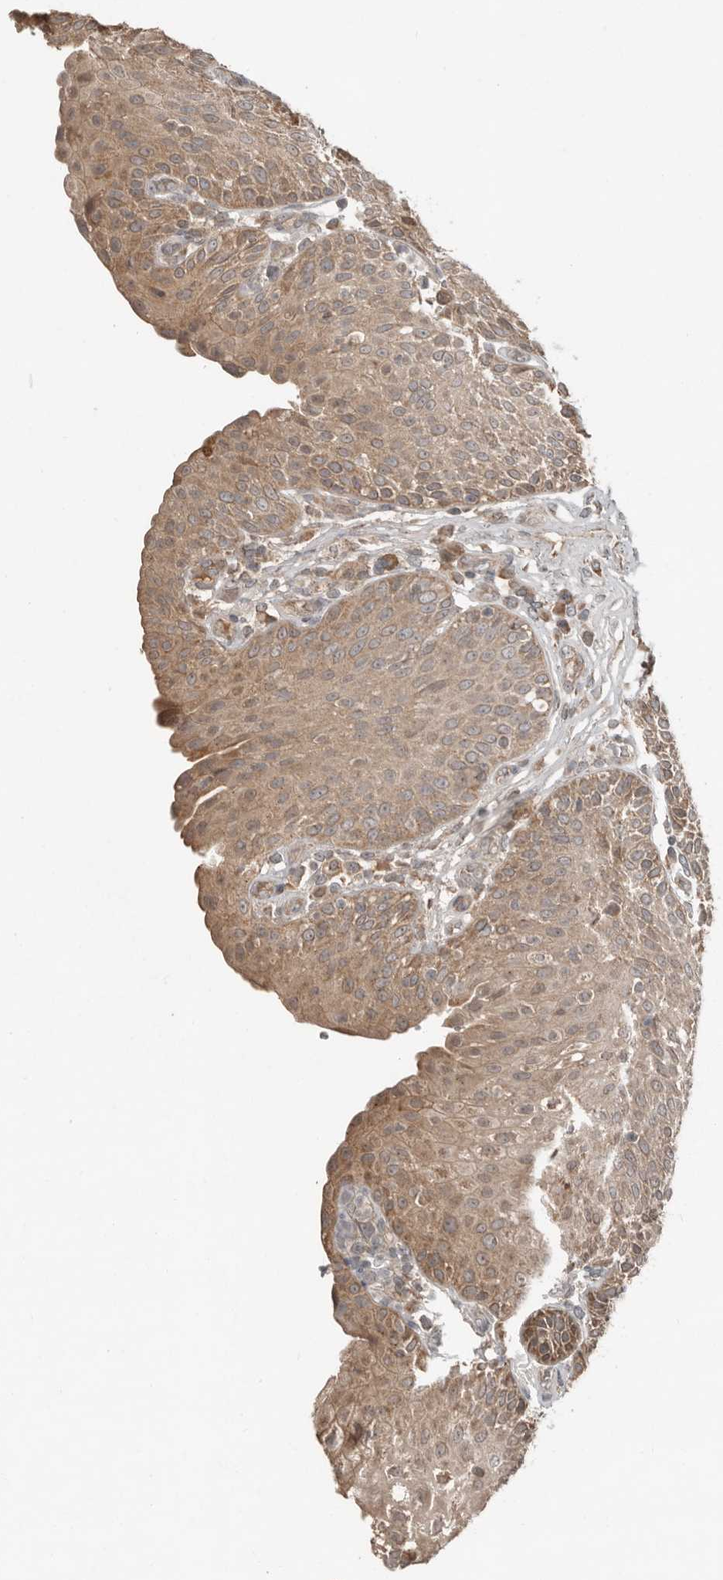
{"staining": {"intensity": "moderate", "quantity": ">75%", "location": "cytoplasmic/membranous"}, "tissue": "urinary bladder", "cell_type": "Urothelial cells", "image_type": "normal", "snomed": [{"axis": "morphology", "description": "Normal tissue, NOS"}, {"axis": "topography", "description": "Urinary bladder"}], "caption": "Urothelial cells display medium levels of moderate cytoplasmic/membranous positivity in about >75% of cells in normal human urinary bladder.", "gene": "SLC6A7", "patient": {"sex": "female", "age": 62}}